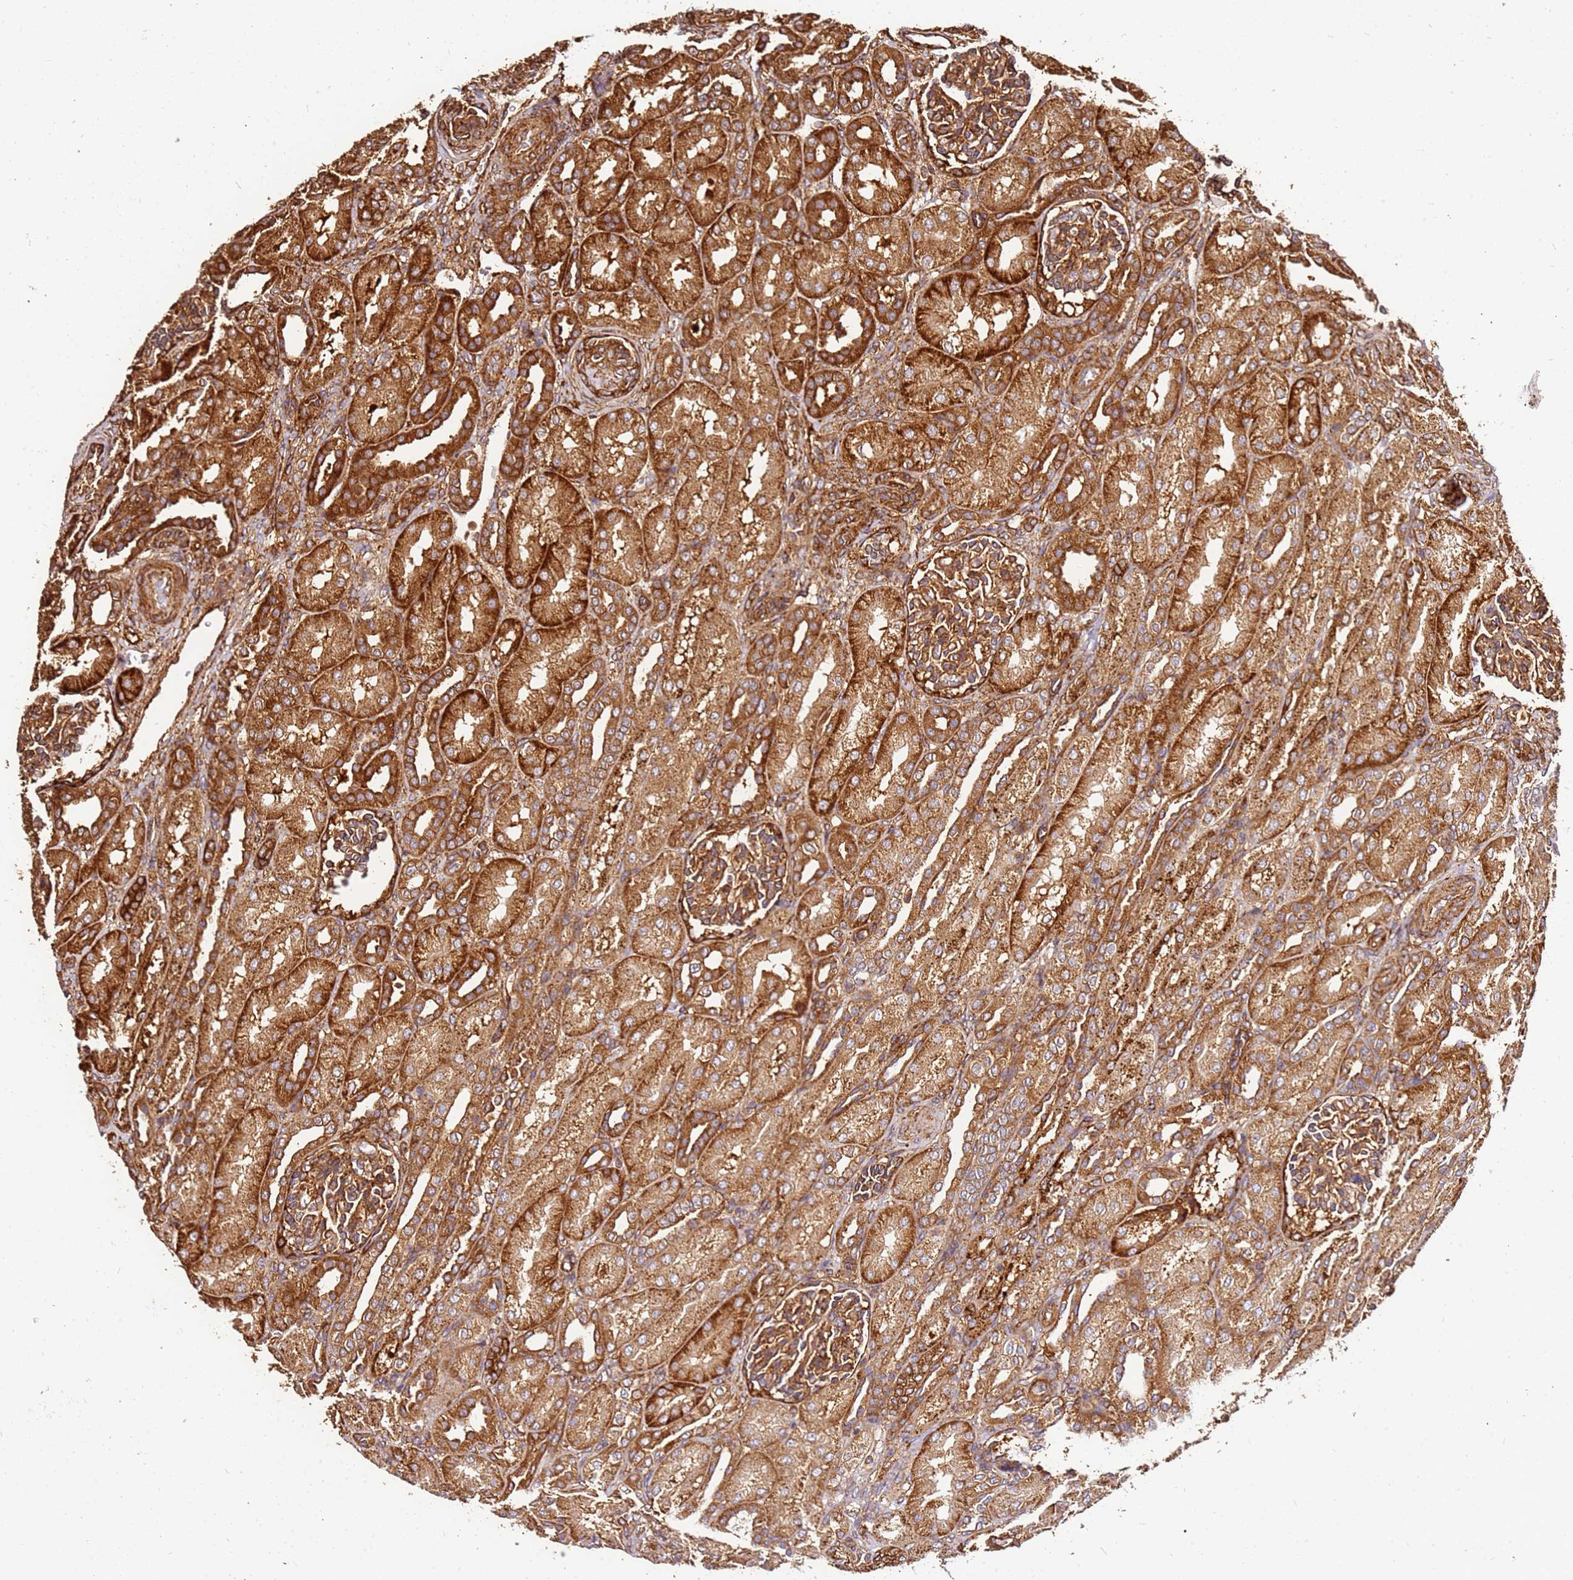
{"staining": {"intensity": "strong", "quantity": ">75%", "location": "cytoplasmic/membranous"}, "tissue": "kidney", "cell_type": "Cells in glomeruli", "image_type": "normal", "snomed": [{"axis": "morphology", "description": "Normal tissue, NOS"}, {"axis": "morphology", "description": "Neoplasm, malignant, NOS"}, {"axis": "topography", "description": "Kidney"}], "caption": "A high amount of strong cytoplasmic/membranous staining is identified in approximately >75% of cells in glomeruli in normal kidney. The protein is shown in brown color, while the nuclei are stained blue.", "gene": "DVL3", "patient": {"sex": "female", "age": 1}}